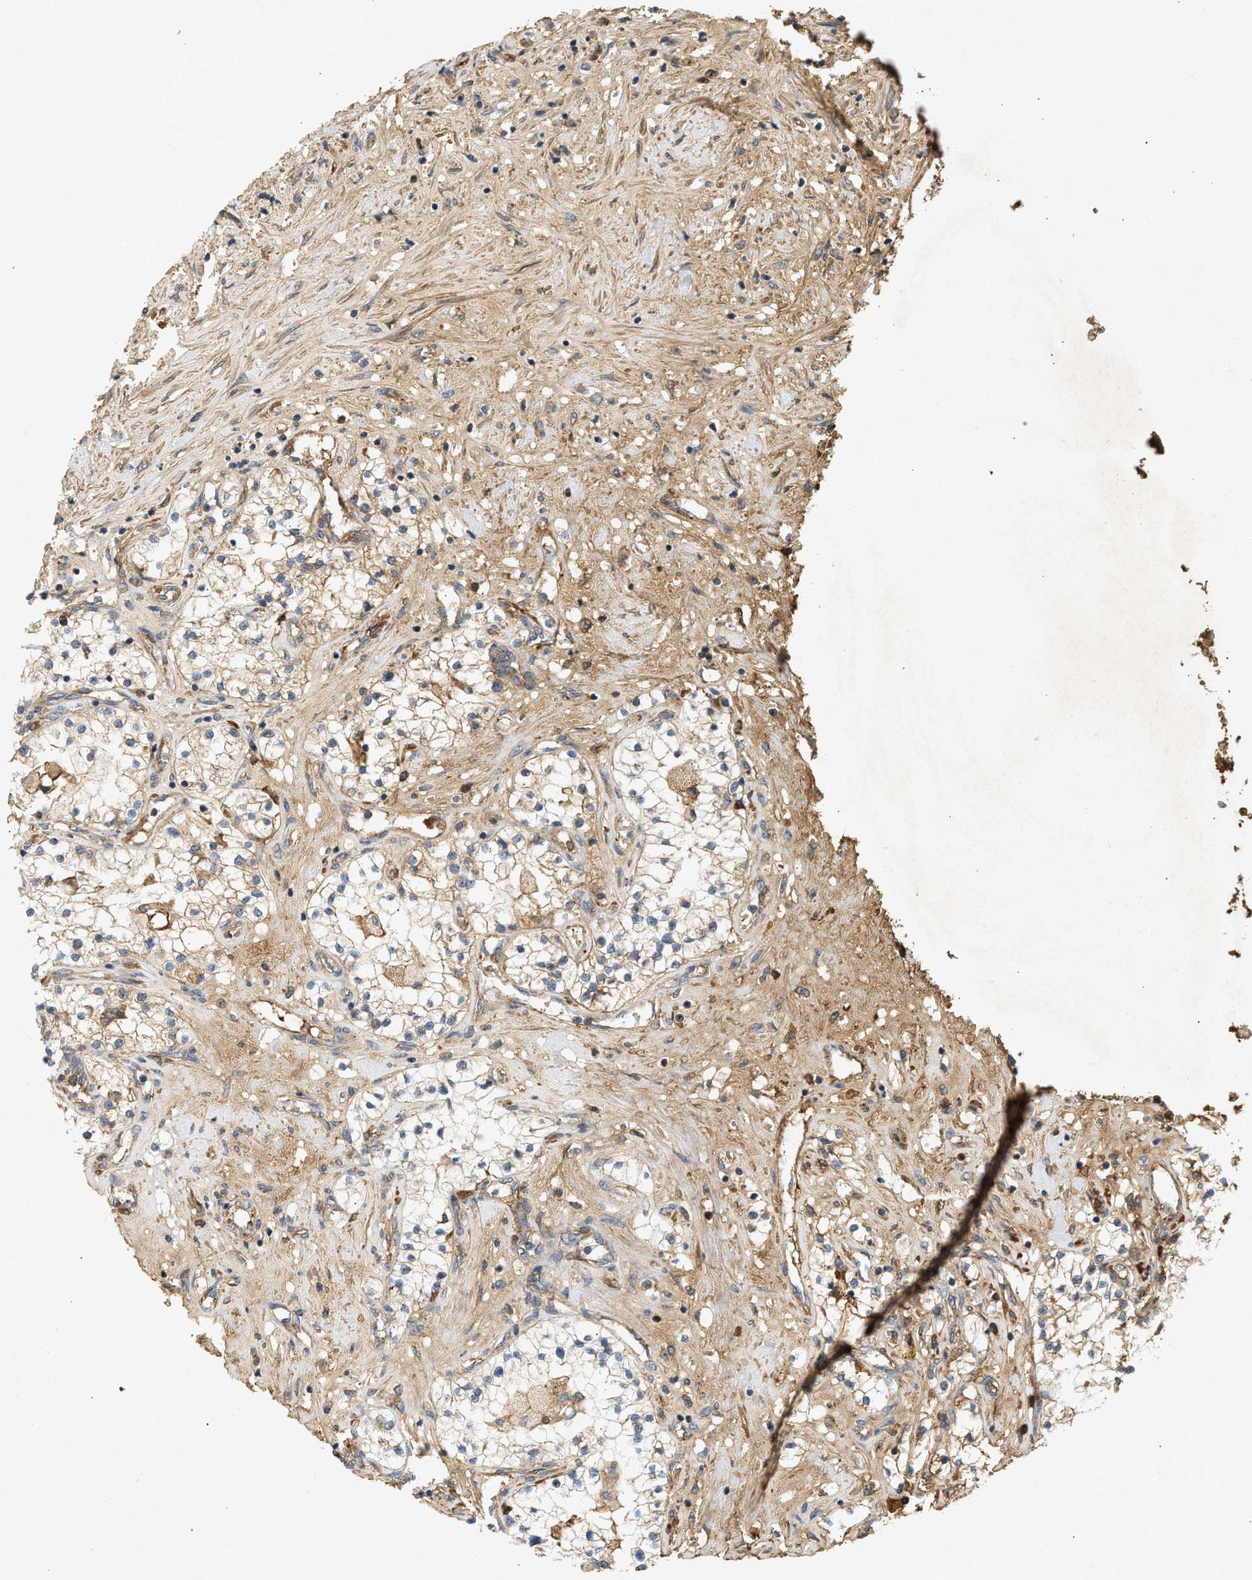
{"staining": {"intensity": "moderate", "quantity": "<25%", "location": "cytoplasmic/membranous"}, "tissue": "renal cancer", "cell_type": "Tumor cells", "image_type": "cancer", "snomed": [{"axis": "morphology", "description": "Adenocarcinoma, NOS"}, {"axis": "topography", "description": "Kidney"}], "caption": "A brown stain highlights moderate cytoplasmic/membranous positivity of a protein in human renal adenocarcinoma tumor cells. The protein of interest is stained brown, and the nuclei are stained in blue (DAB (3,3'-diaminobenzidine) IHC with brightfield microscopy, high magnification).", "gene": "F8", "patient": {"sex": "male", "age": 68}}